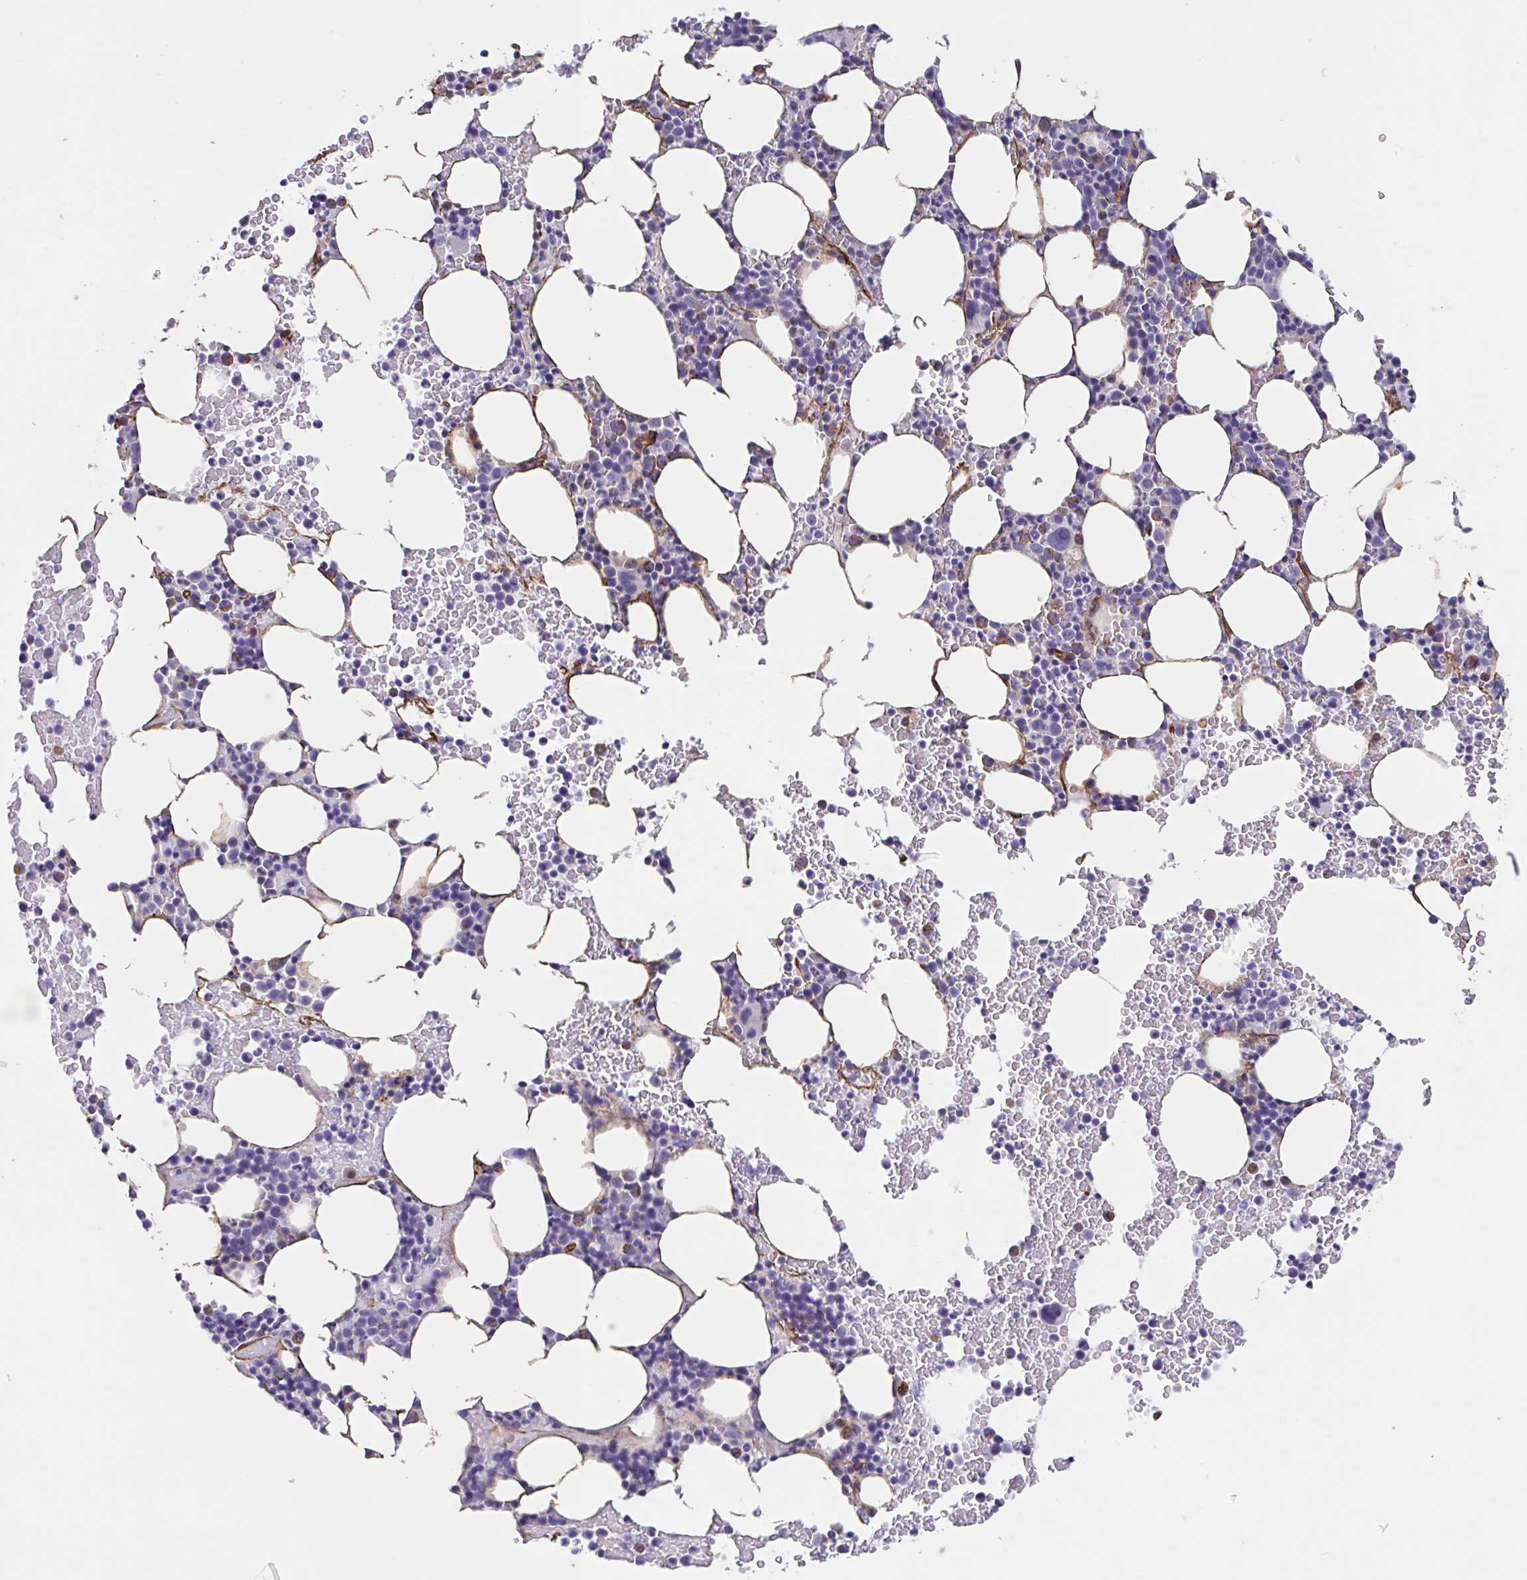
{"staining": {"intensity": "negative", "quantity": "none", "location": "none"}, "tissue": "bone marrow", "cell_type": "Hematopoietic cells", "image_type": "normal", "snomed": [{"axis": "morphology", "description": "Normal tissue, NOS"}, {"axis": "topography", "description": "Bone marrow"}], "caption": "Immunohistochemical staining of benign human bone marrow exhibits no significant staining in hematopoietic cells.", "gene": "CITED4", "patient": {"sex": "female", "age": 62}}